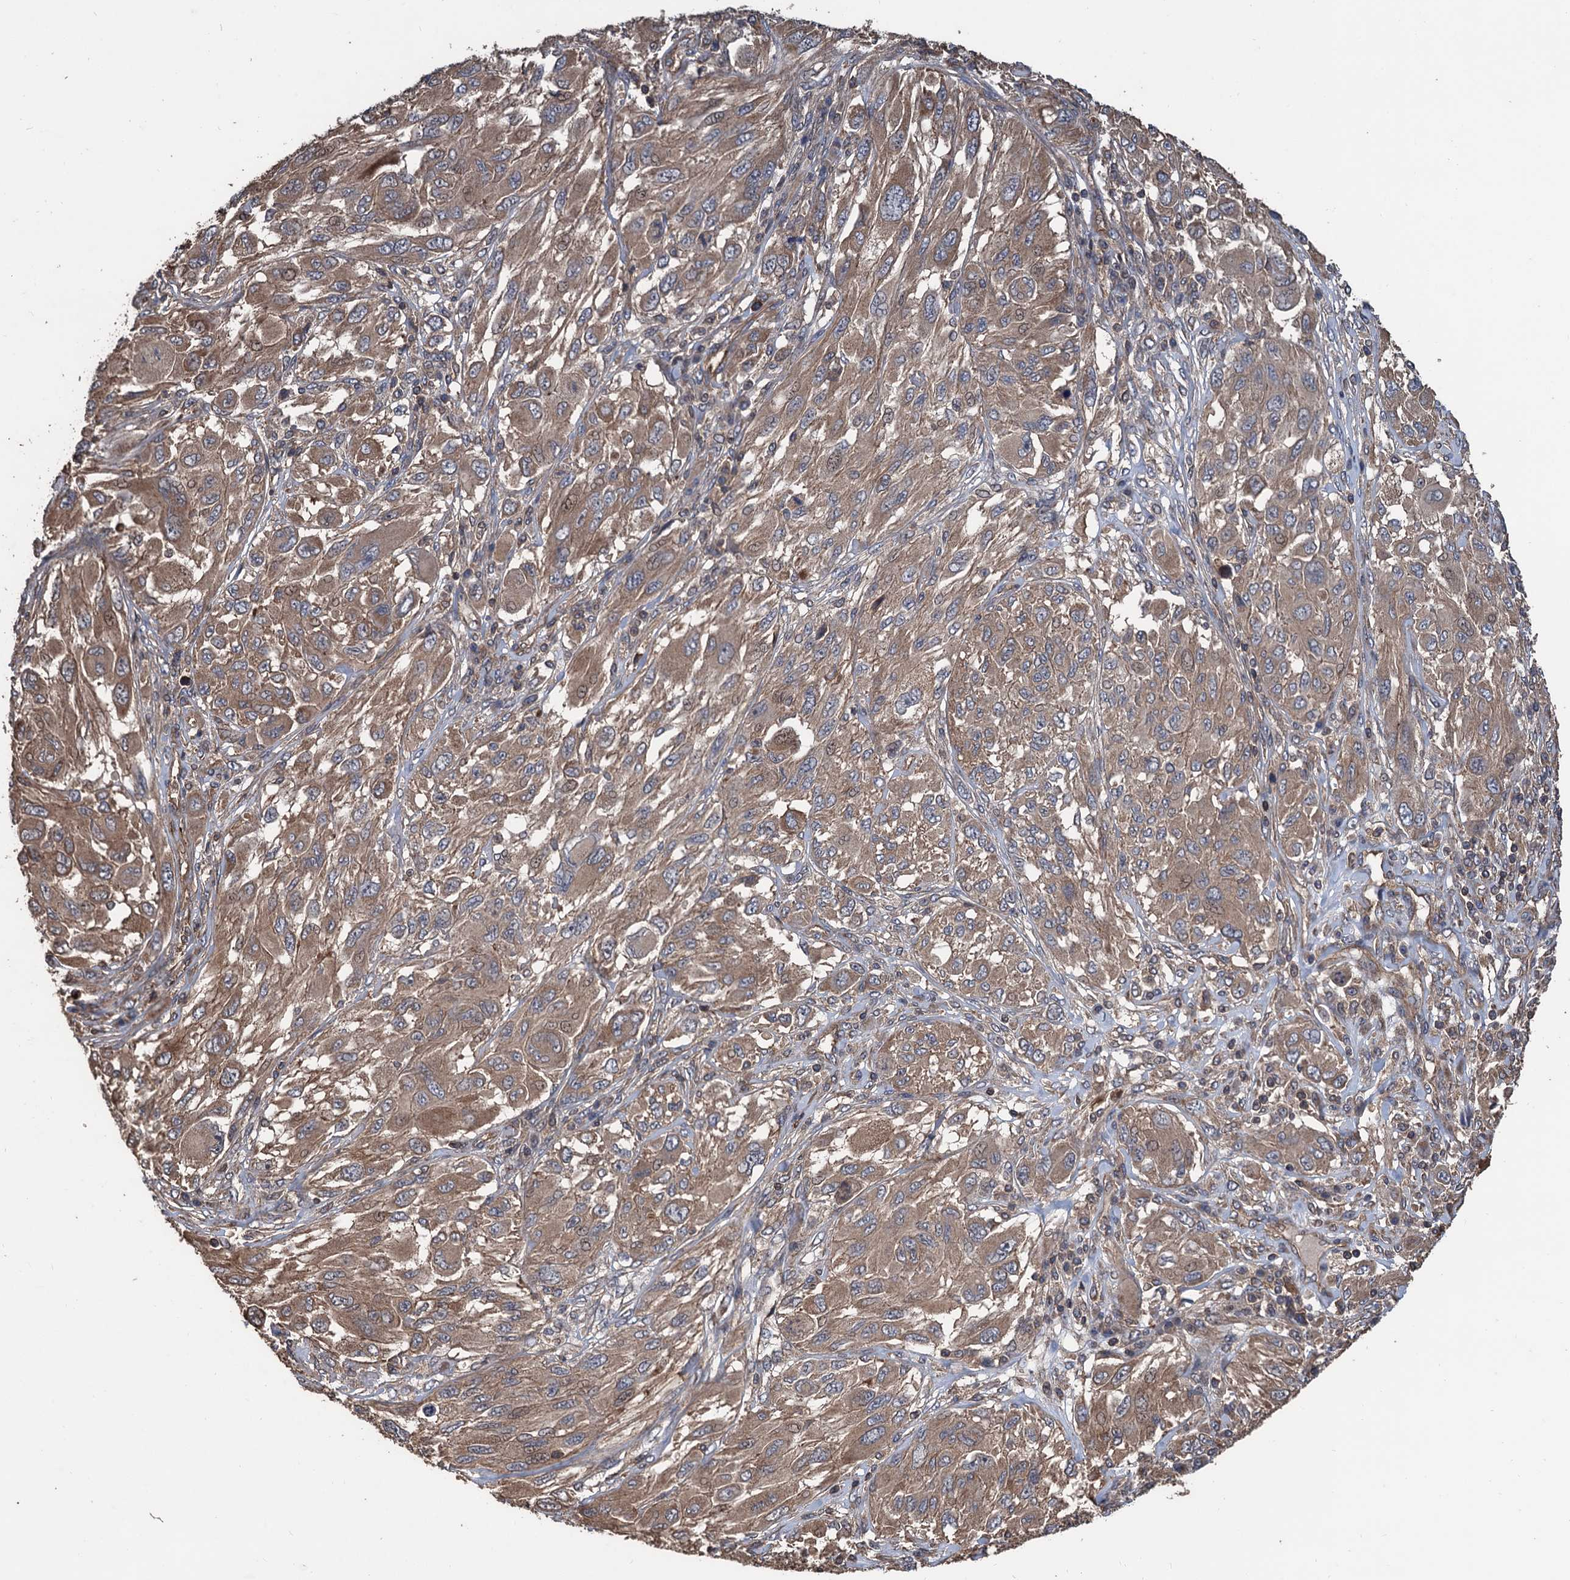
{"staining": {"intensity": "weak", "quantity": ">75%", "location": "cytoplasmic/membranous"}, "tissue": "melanoma", "cell_type": "Tumor cells", "image_type": "cancer", "snomed": [{"axis": "morphology", "description": "Malignant melanoma, NOS"}, {"axis": "topography", "description": "Skin"}], "caption": "The micrograph exhibits a brown stain indicating the presence of a protein in the cytoplasmic/membranous of tumor cells in melanoma. (brown staining indicates protein expression, while blue staining denotes nuclei).", "gene": "PPP4R1", "patient": {"sex": "female", "age": 91}}